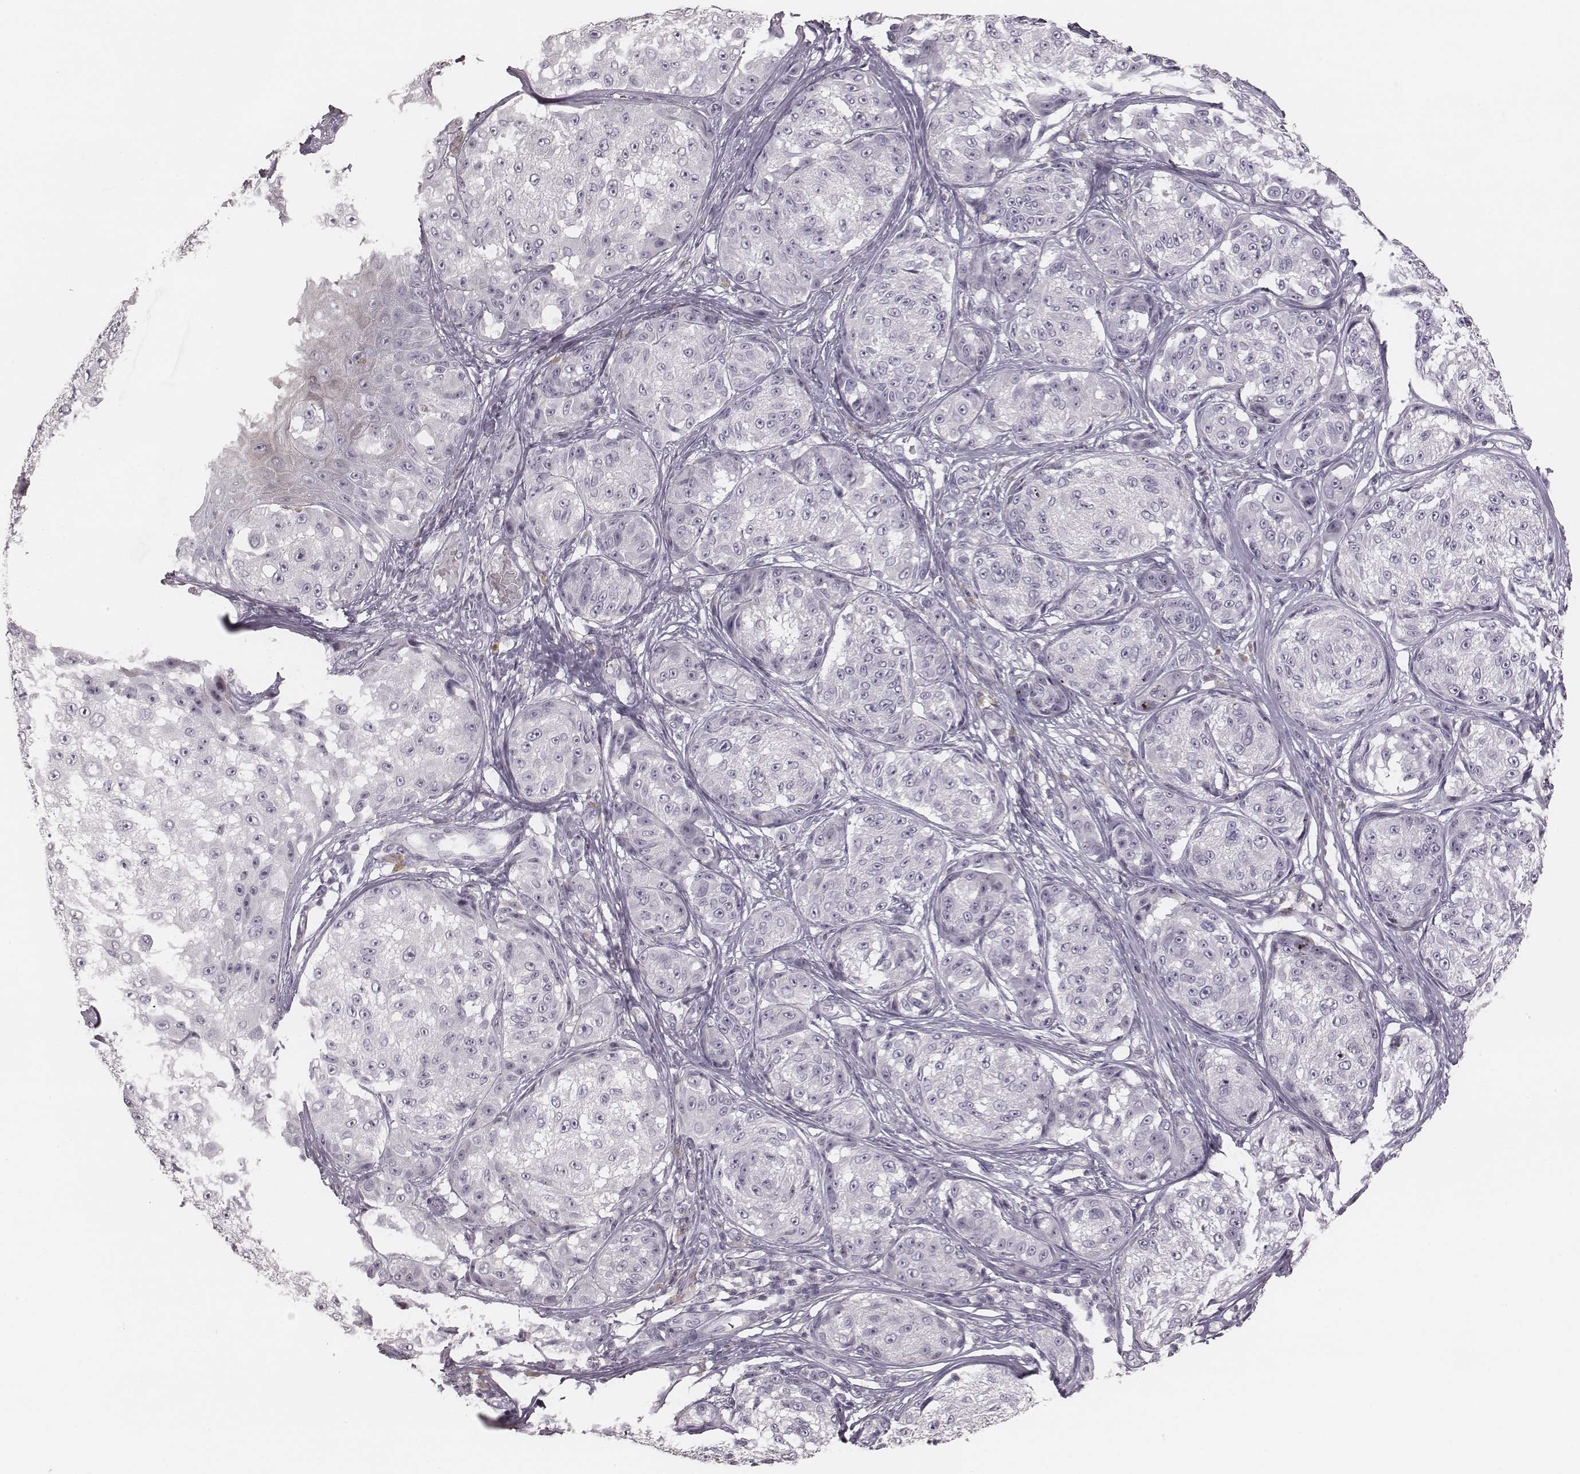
{"staining": {"intensity": "negative", "quantity": "none", "location": "none"}, "tissue": "melanoma", "cell_type": "Tumor cells", "image_type": "cancer", "snomed": [{"axis": "morphology", "description": "Malignant melanoma, NOS"}, {"axis": "topography", "description": "Skin"}], "caption": "DAB (3,3'-diaminobenzidine) immunohistochemical staining of melanoma demonstrates no significant positivity in tumor cells.", "gene": "S100Z", "patient": {"sex": "male", "age": 61}}